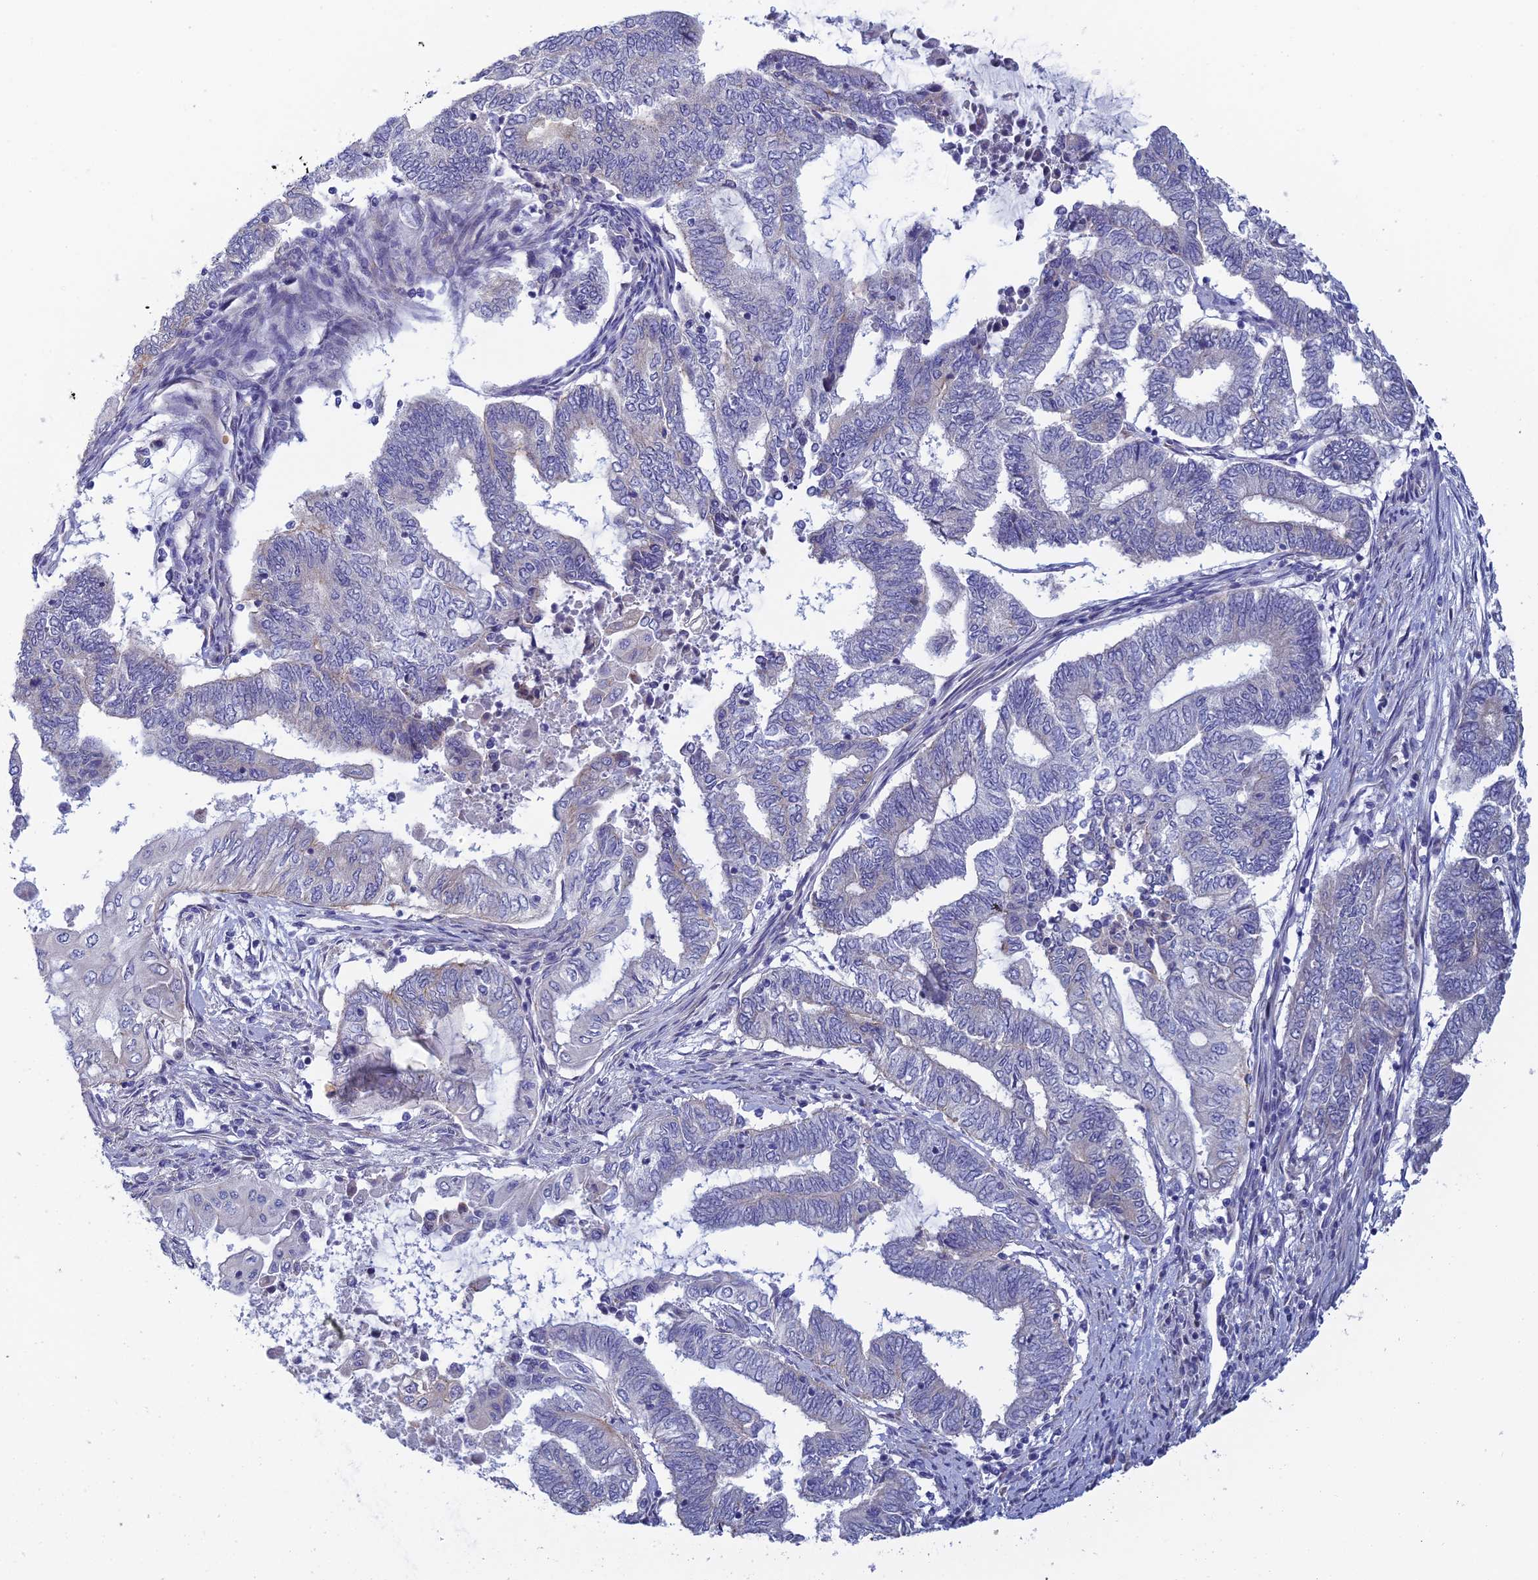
{"staining": {"intensity": "negative", "quantity": "none", "location": "none"}, "tissue": "endometrial cancer", "cell_type": "Tumor cells", "image_type": "cancer", "snomed": [{"axis": "morphology", "description": "Adenocarcinoma, NOS"}, {"axis": "topography", "description": "Uterus"}, {"axis": "topography", "description": "Endometrium"}], "caption": "Endometrial cancer (adenocarcinoma) stained for a protein using immunohistochemistry (IHC) reveals no staining tumor cells.", "gene": "GIPC1", "patient": {"sex": "female", "age": 70}}